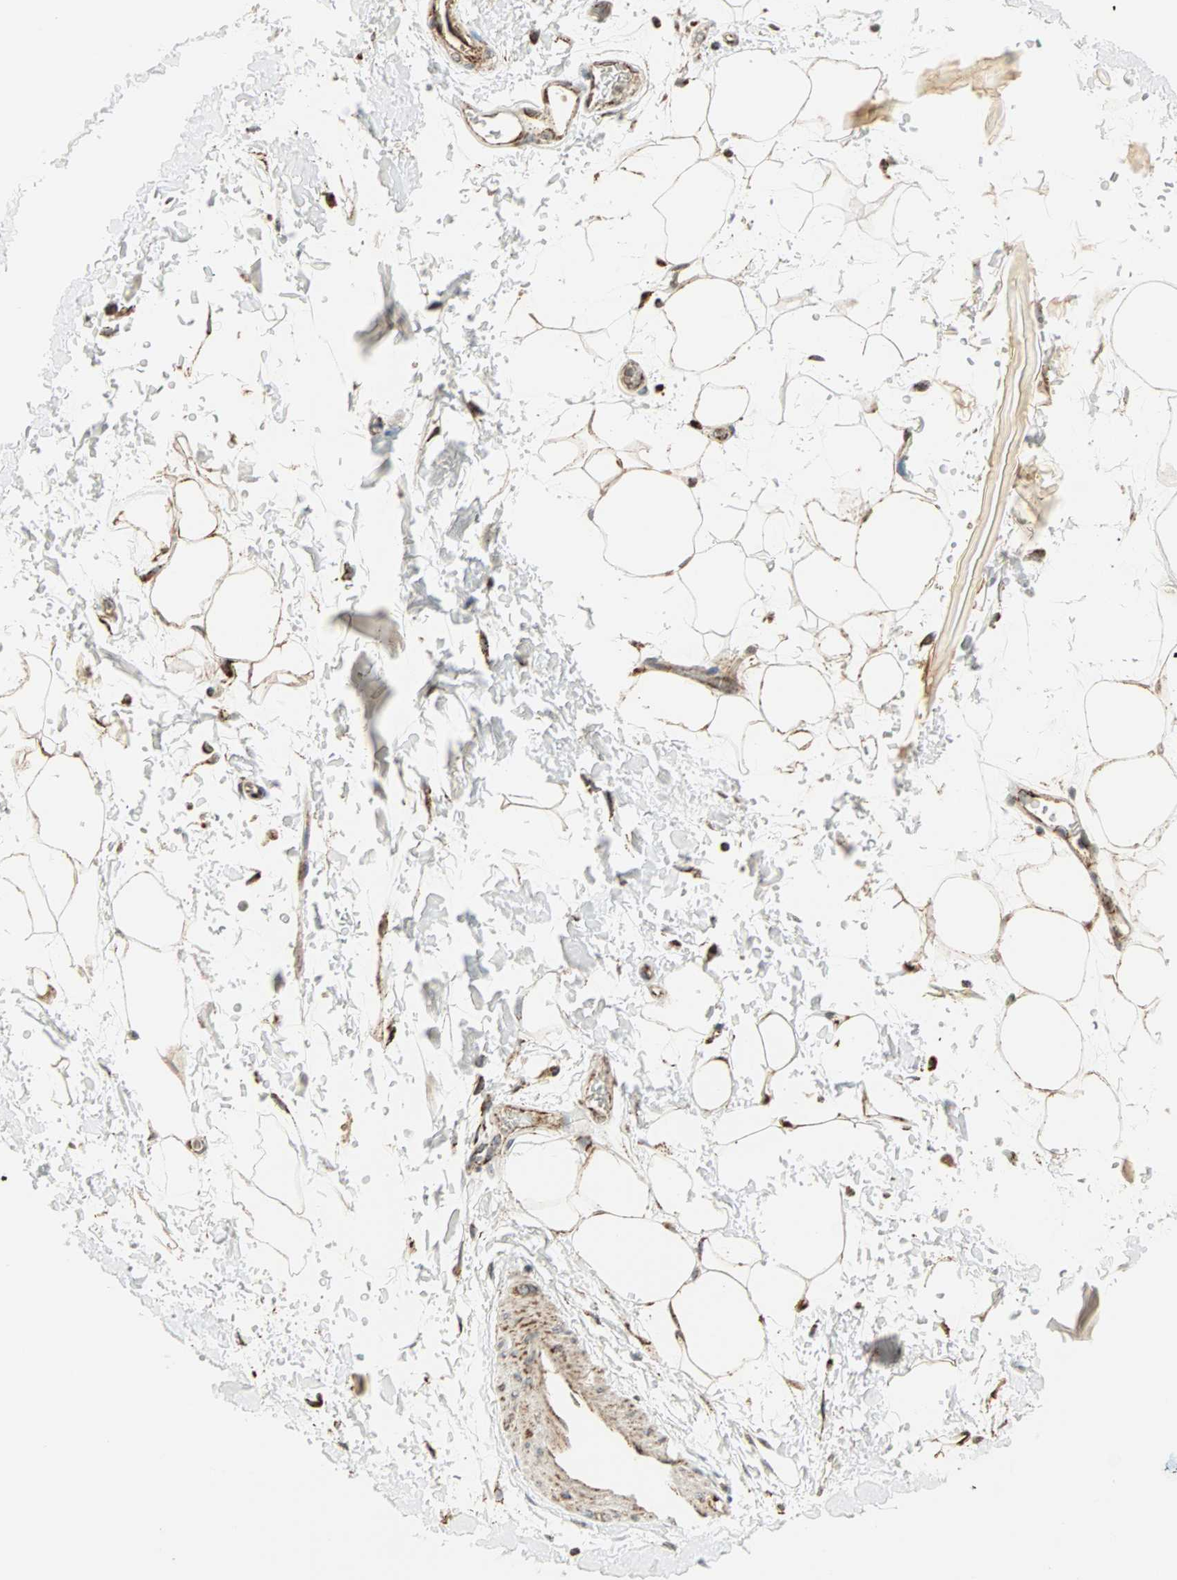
{"staining": {"intensity": "moderate", "quantity": "25%-75%", "location": "cytoplasmic/membranous"}, "tissue": "adipose tissue", "cell_type": "Adipocytes", "image_type": "normal", "snomed": [{"axis": "morphology", "description": "Normal tissue, NOS"}, {"axis": "topography", "description": "Soft tissue"}], "caption": "Immunohistochemical staining of benign adipose tissue displays moderate cytoplasmic/membranous protein staining in about 25%-75% of adipocytes.", "gene": "SPRY4", "patient": {"sex": "male", "age": 72}}